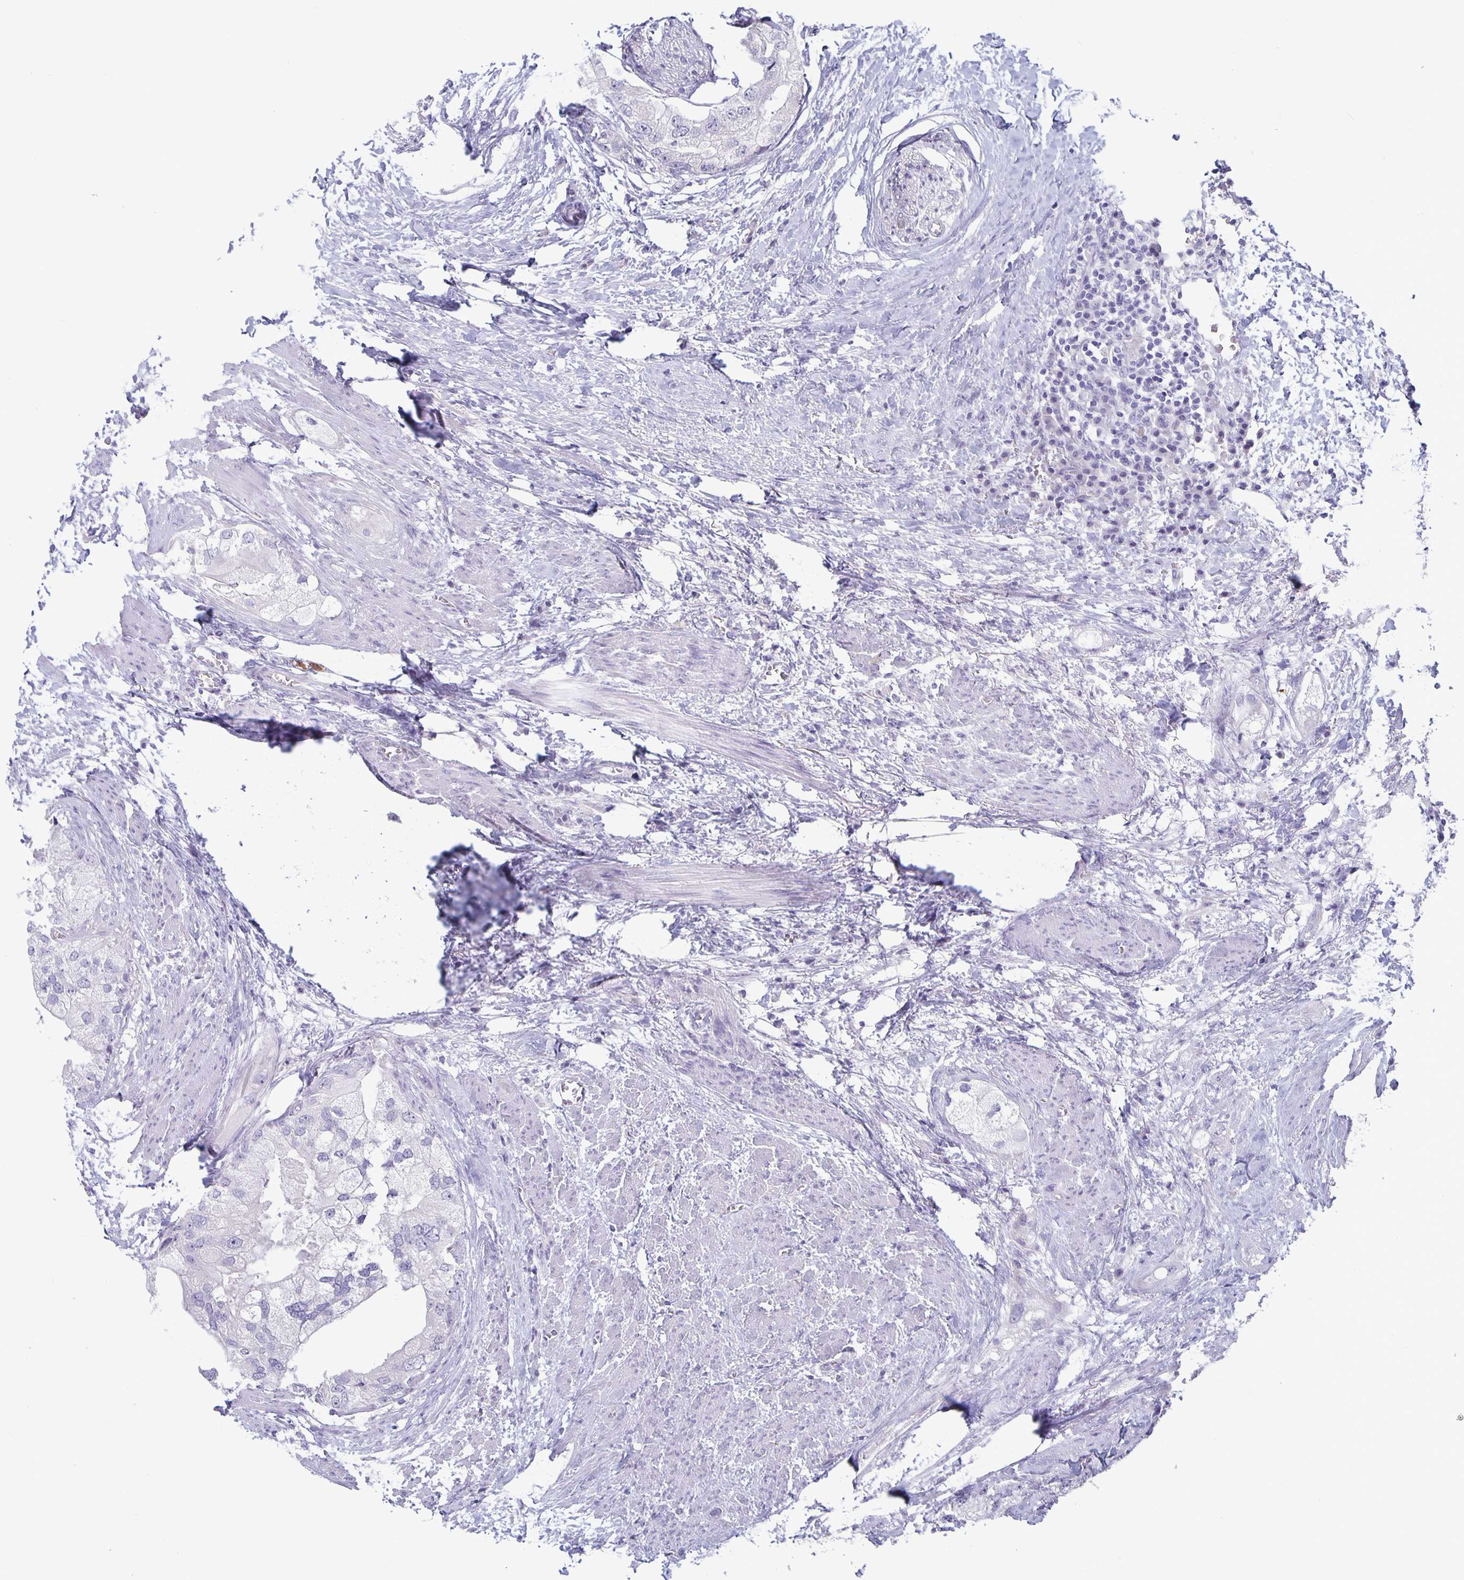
{"staining": {"intensity": "negative", "quantity": "none", "location": "none"}, "tissue": "prostate cancer", "cell_type": "Tumor cells", "image_type": "cancer", "snomed": [{"axis": "morphology", "description": "Adenocarcinoma, High grade"}, {"axis": "topography", "description": "Prostate"}], "caption": "Tumor cells are negative for protein expression in human adenocarcinoma (high-grade) (prostate). Brightfield microscopy of IHC stained with DAB (3,3'-diaminobenzidine) (brown) and hematoxylin (blue), captured at high magnification.", "gene": "PLCB3", "patient": {"sex": "male", "age": 70}}